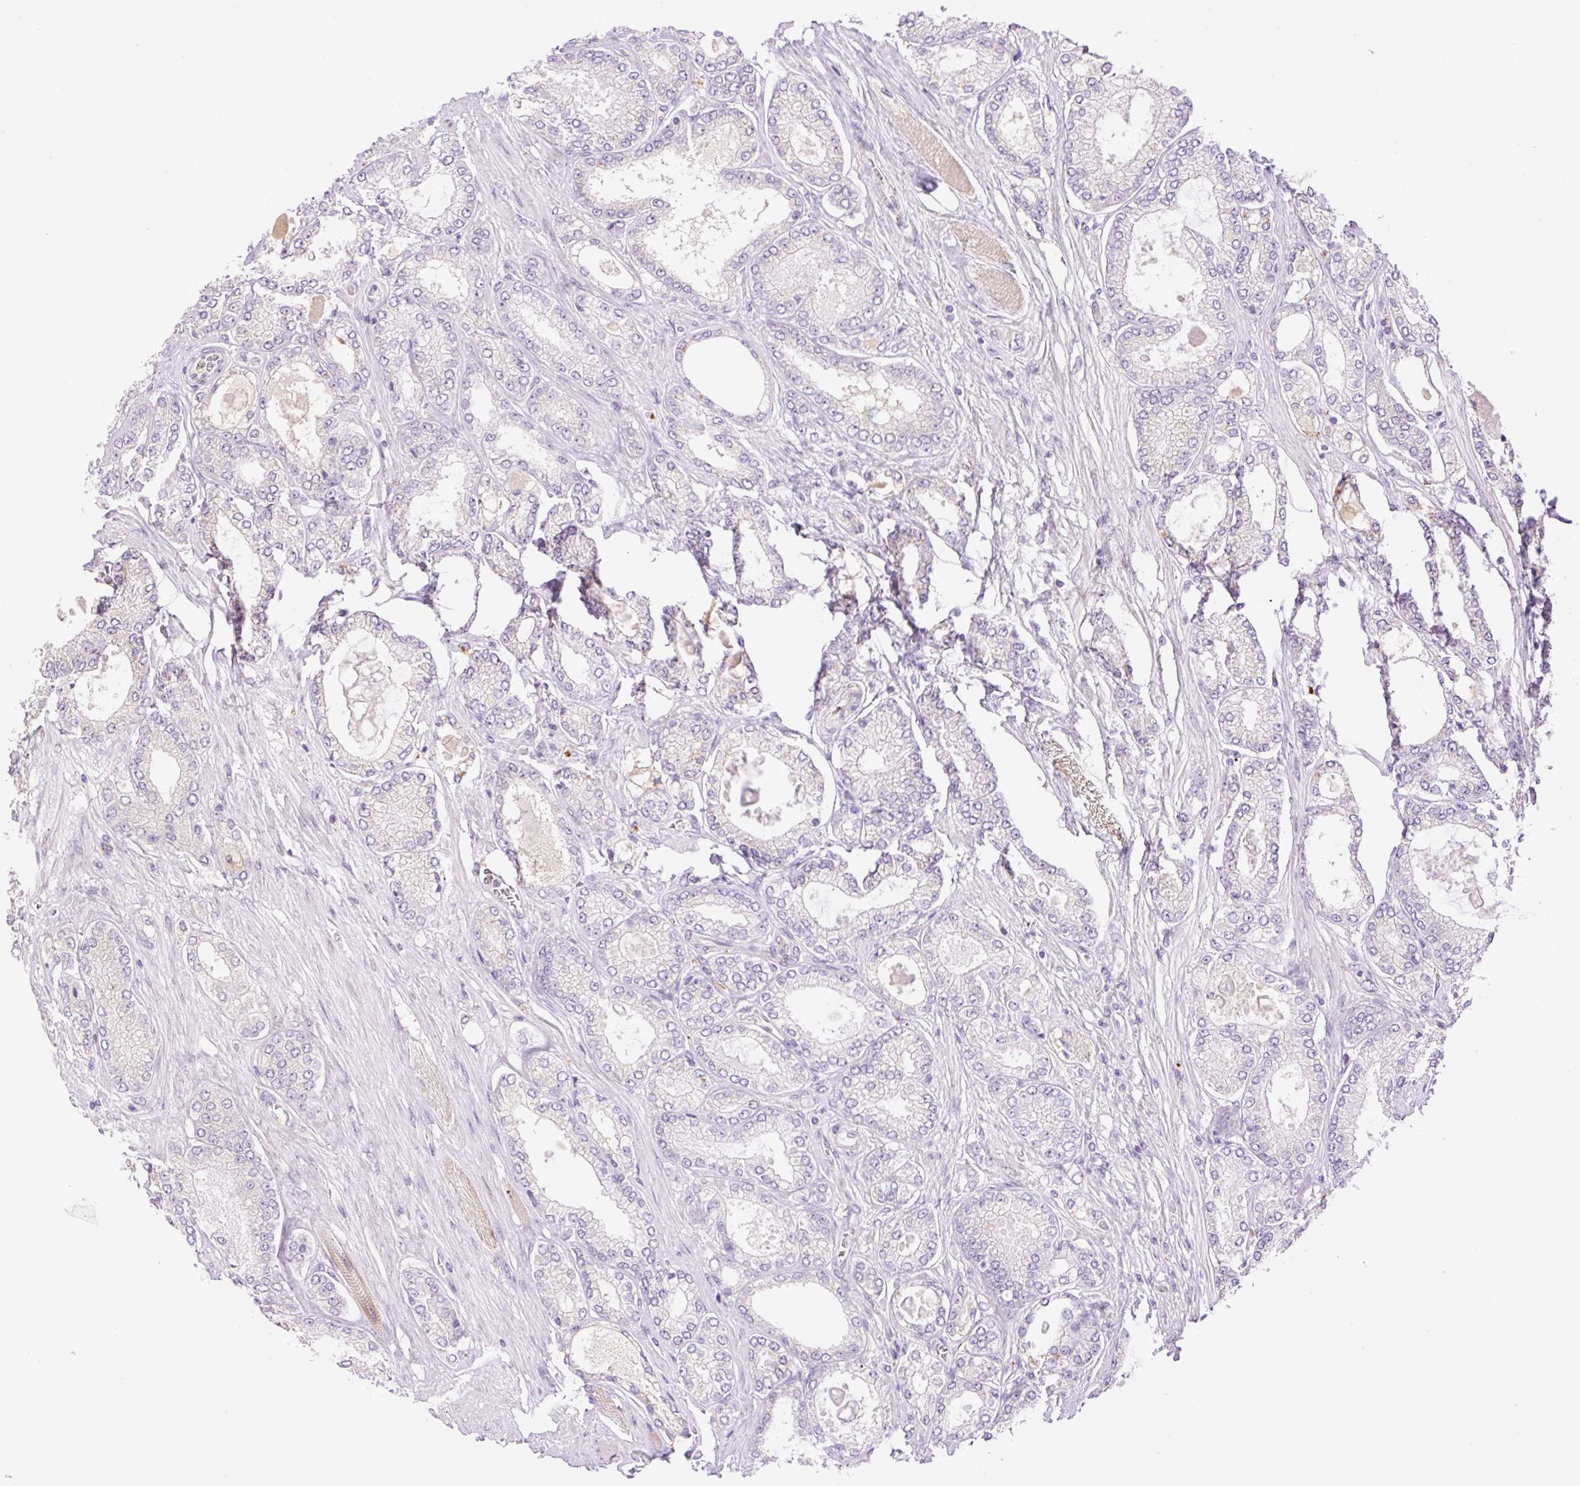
{"staining": {"intensity": "negative", "quantity": "none", "location": "none"}, "tissue": "prostate cancer", "cell_type": "Tumor cells", "image_type": "cancer", "snomed": [{"axis": "morphology", "description": "Adenocarcinoma, High grade"}, {"axis": "topography", "description": "Prostate"}], "caption": "High magnification brightfield microscopy of adenocarcinoma (high-grade) (prostate) stained with DAB (brown) and counterstained with hematoxylin (blue): tumor cells show no significant expression.", "gene": "HABP4", "patient": {"sex": "male", "age": 68}}